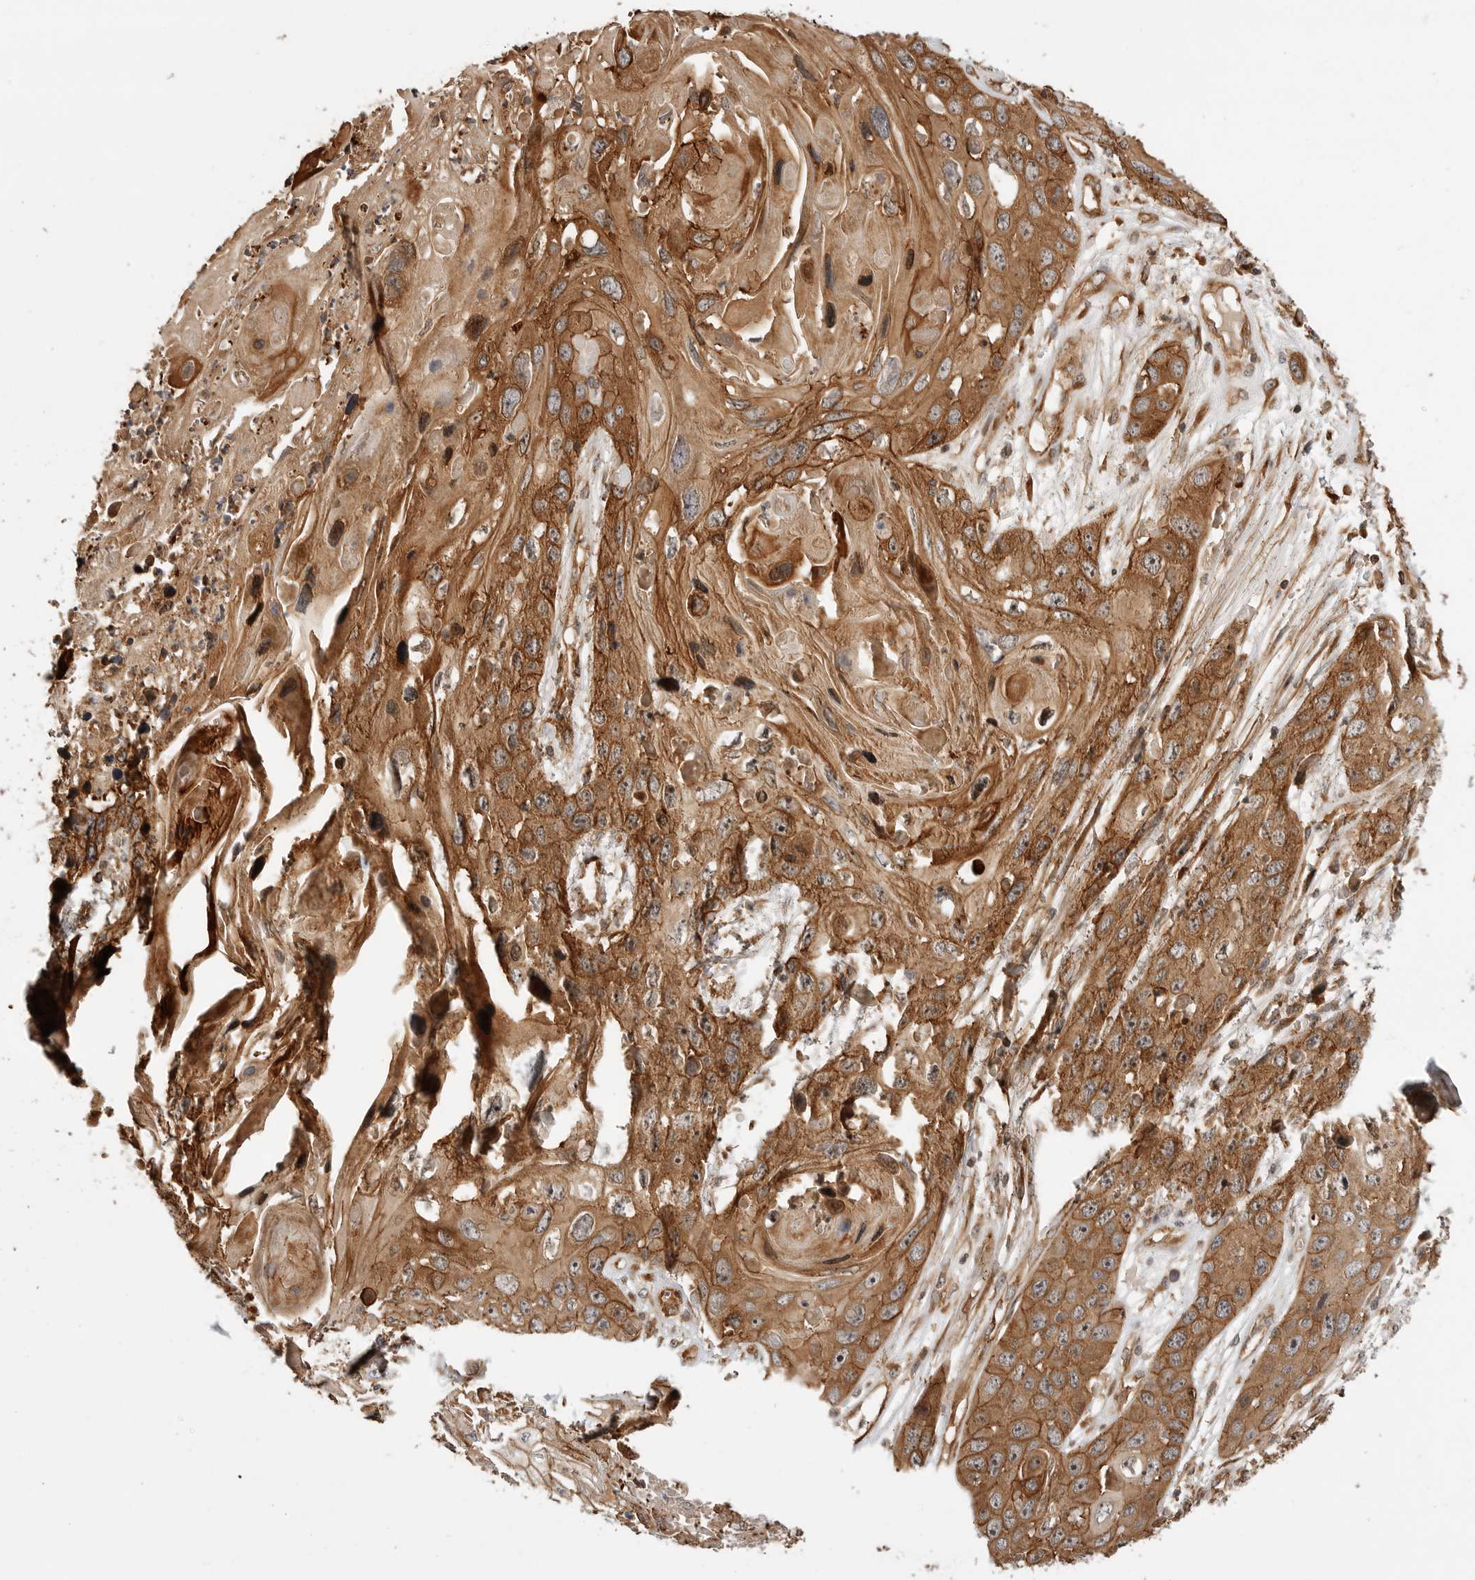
{"staining": {"intensity": "strong", "quantity": ">75%", "location": "cytoplasmic/membranous,nuclear"}, "tissue": "skin cancer", "cell_type": "Tumor cells", "image_type": "cancer", "snomed": [{"axis": "morphology", "description": "Squamous cell carcinoma, NOS"}, {"axis": "topography", "description": "Skin"}], "caption": "Skin cancer stained for a protein exhibits strong cytoplasmic/membranous and nuclear positivity in tumor cells.", "gene": "GPATCH2", "patient": {"sex": "male", "age": 55}}